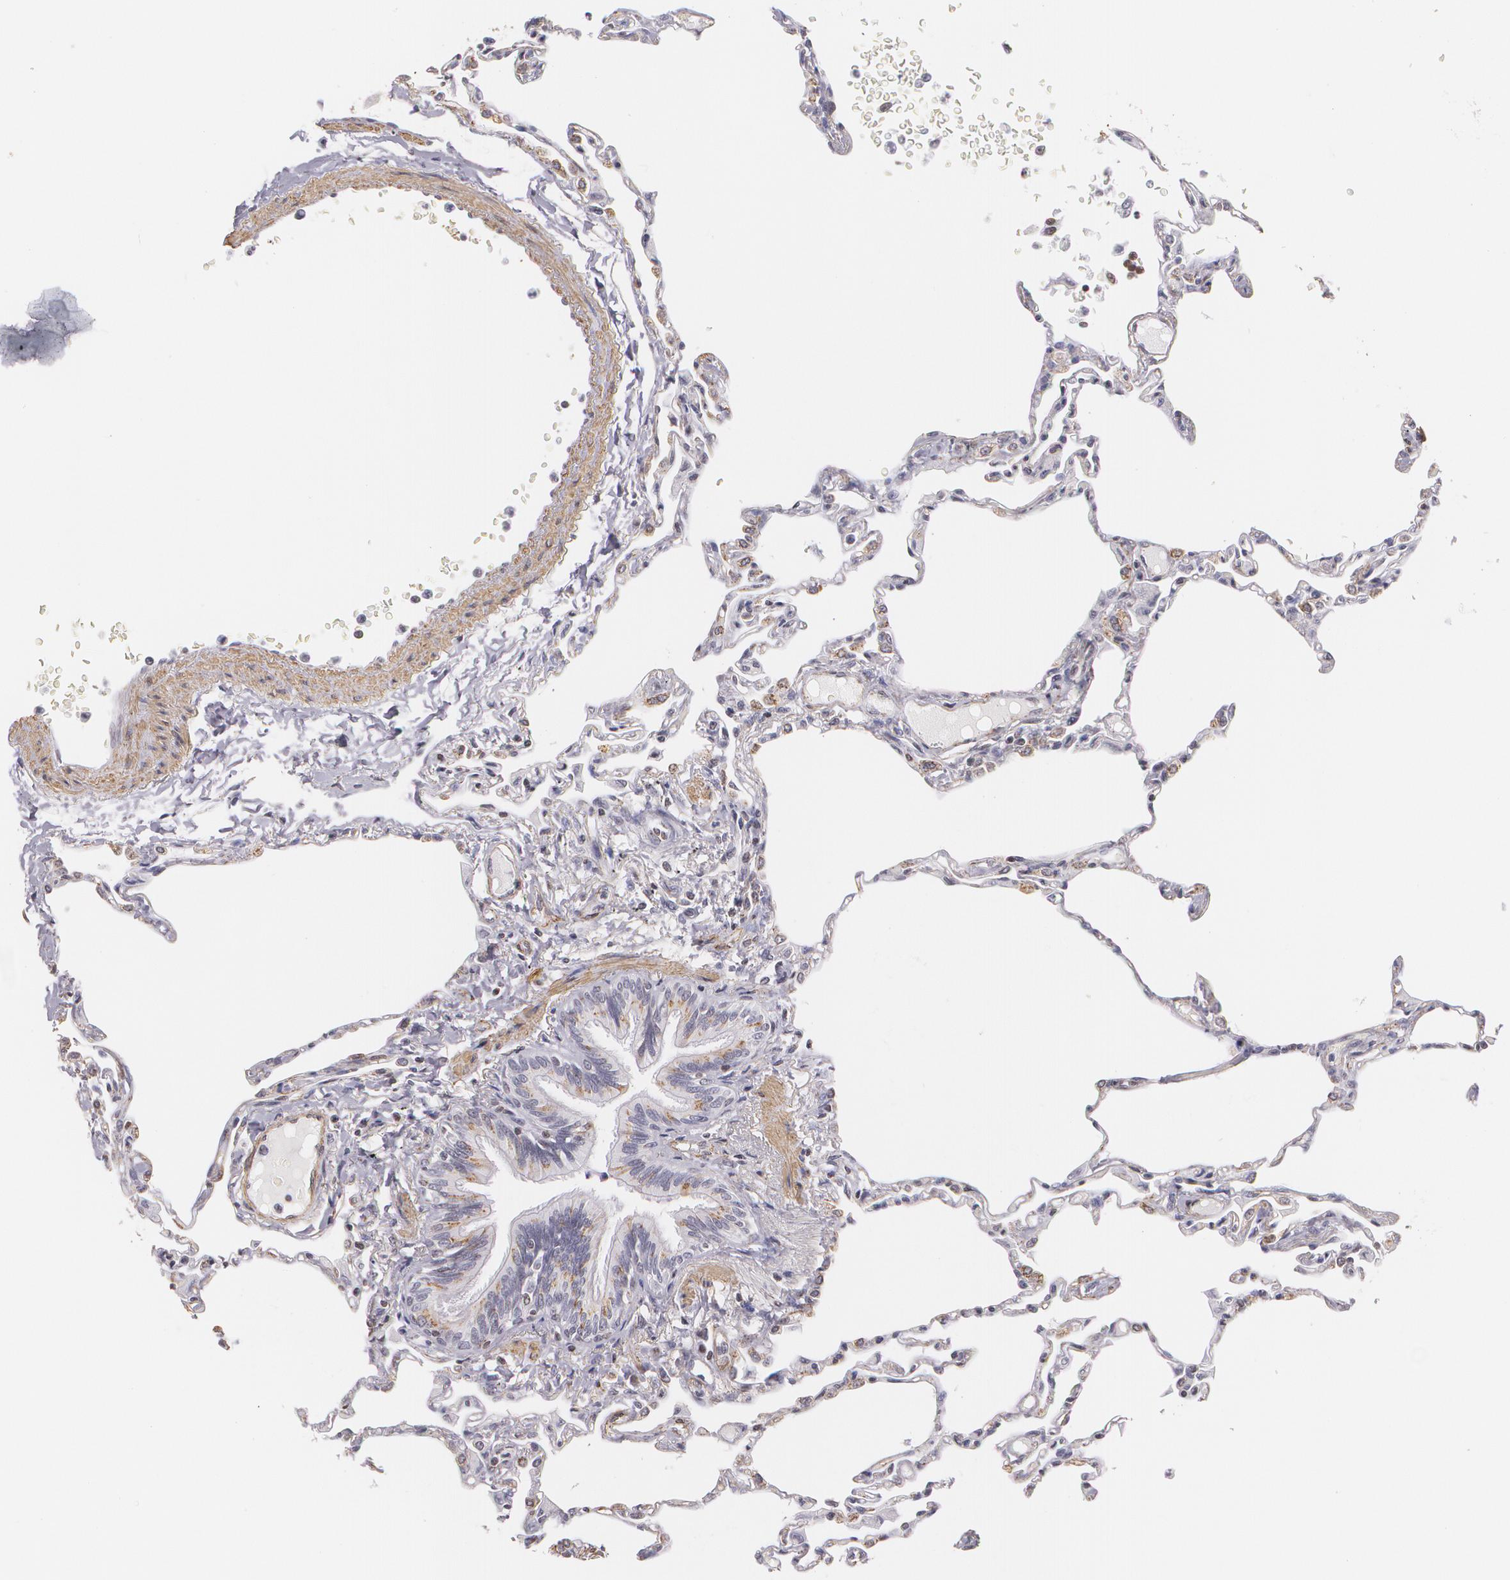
{"staining": {"intensity": "moderate", "quantity": "25%-75%", "location": "nuclear"}, "tissue": "lung", "cell_type": "Alveolar cells", "image_type": "normal", "snomed": [{"axis": "morphology", "description": "Normal tissue, NOS"}, {"axis": "topography", "description": "Lung"}], "caption": "Immunohistochemistry (IHC) of normal human lung shows medium levels of moderate nuclear staining in approximately 25%-75% of alveolar cells.", "gene": "VAMP1", "patient": {"sex": "female", "age": 49}}